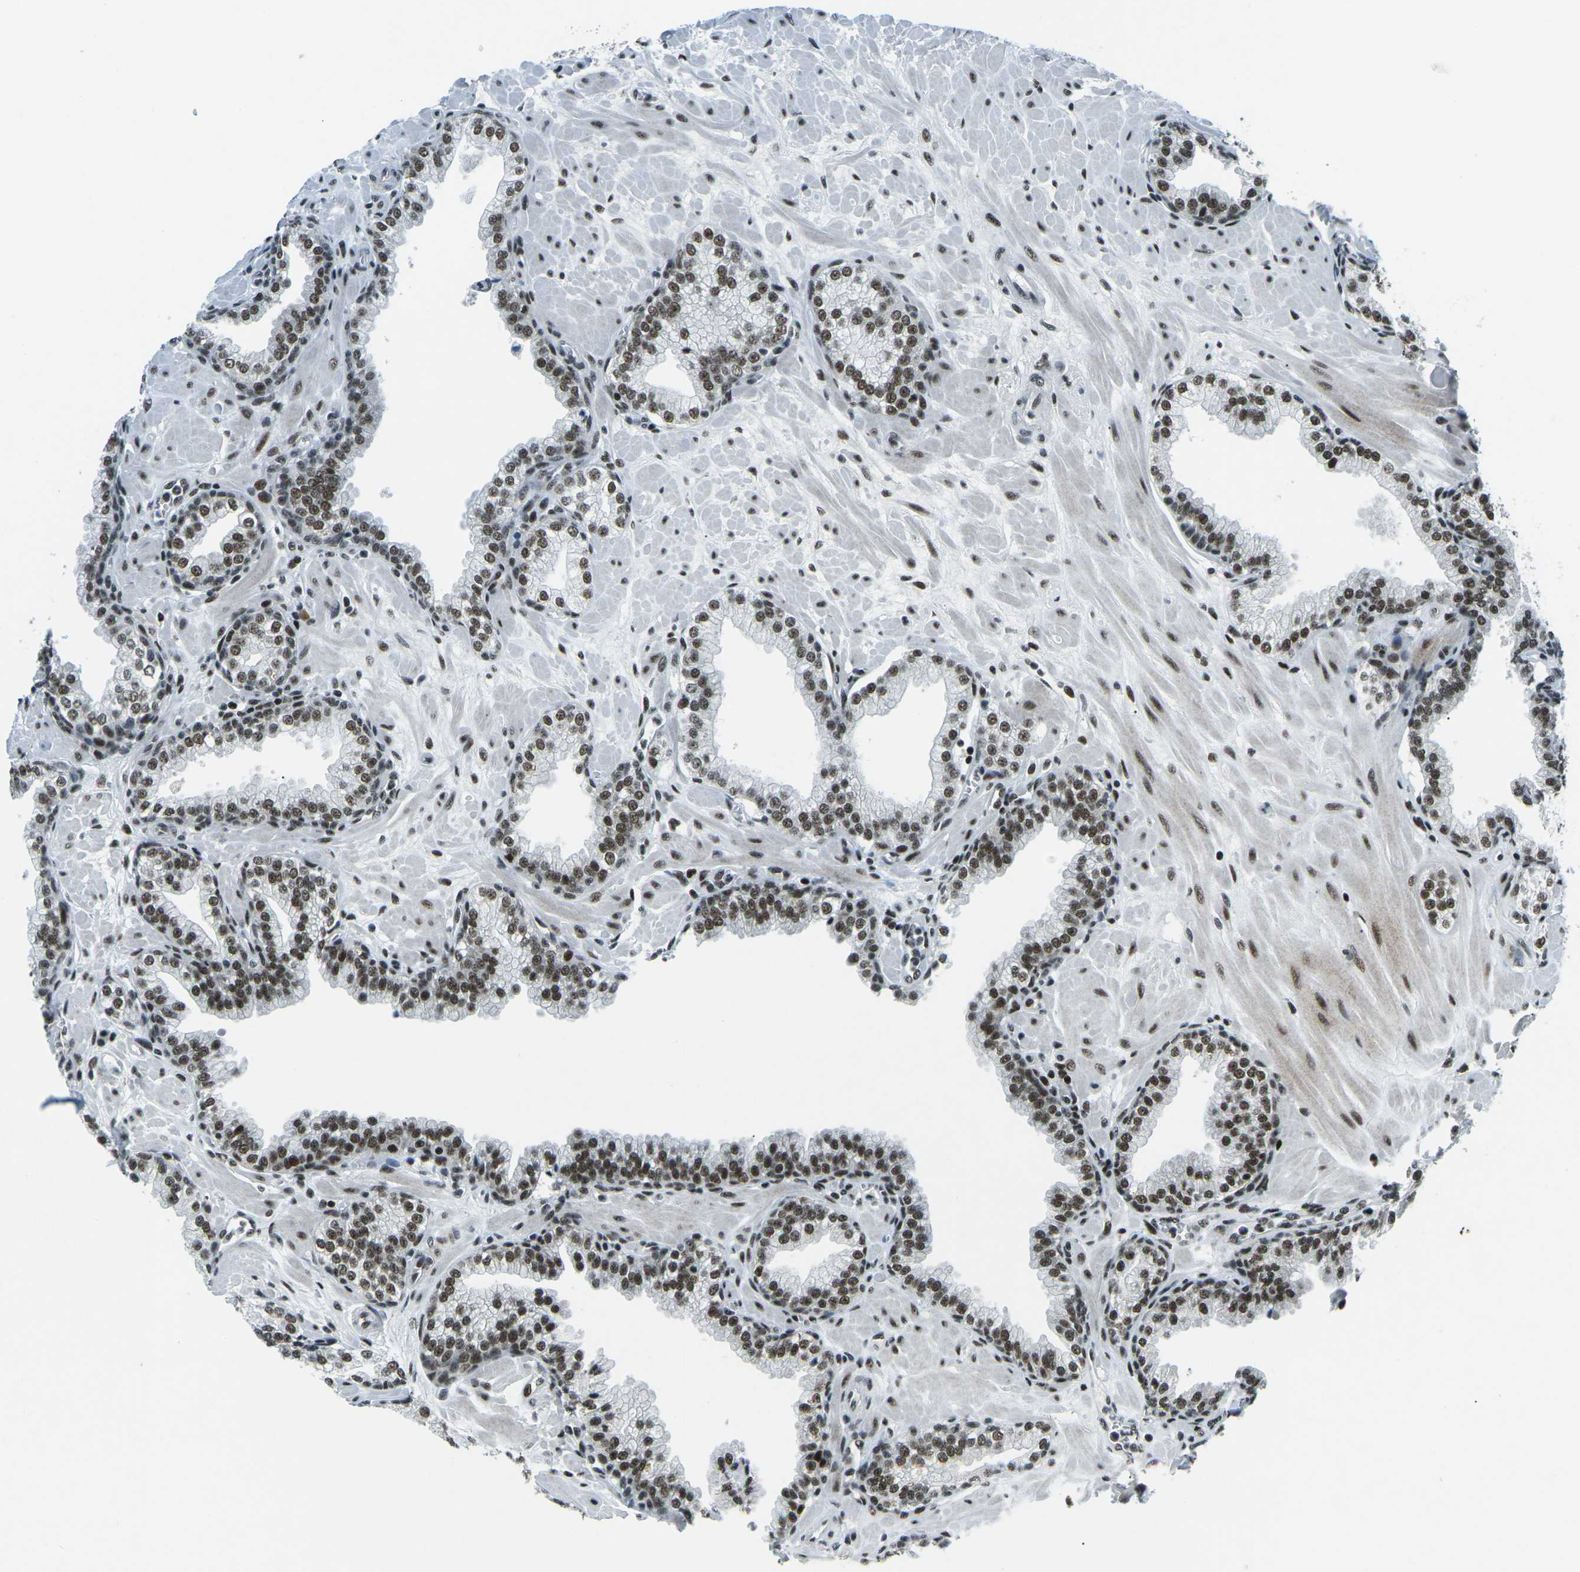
{"staining": {"intensity": "moderate", "quantity": ">75%", "location": "nuclear"}, "tissue": "prostate", "cell_type": "Glandular cells", "image_type": "normal", "snomed": [{"axis": "morphology", "description": "Normal tissue, NOS"}, {"axis": "morphology", "description": "Urothelial carcinoma, Low grade"}, {"axis": "topography", "description": "Urinary bladder"}, {"axis": "topography", "description": "Prostate"}], "caption": "Immunohistochemistry (IHC) (DAB) staining of normal prostate demonstrates moderate nuclear protein staining in approximately >75% of glandular cells.", "gene": "RBL2", "patient": {"sex": "male", "age": 60}}